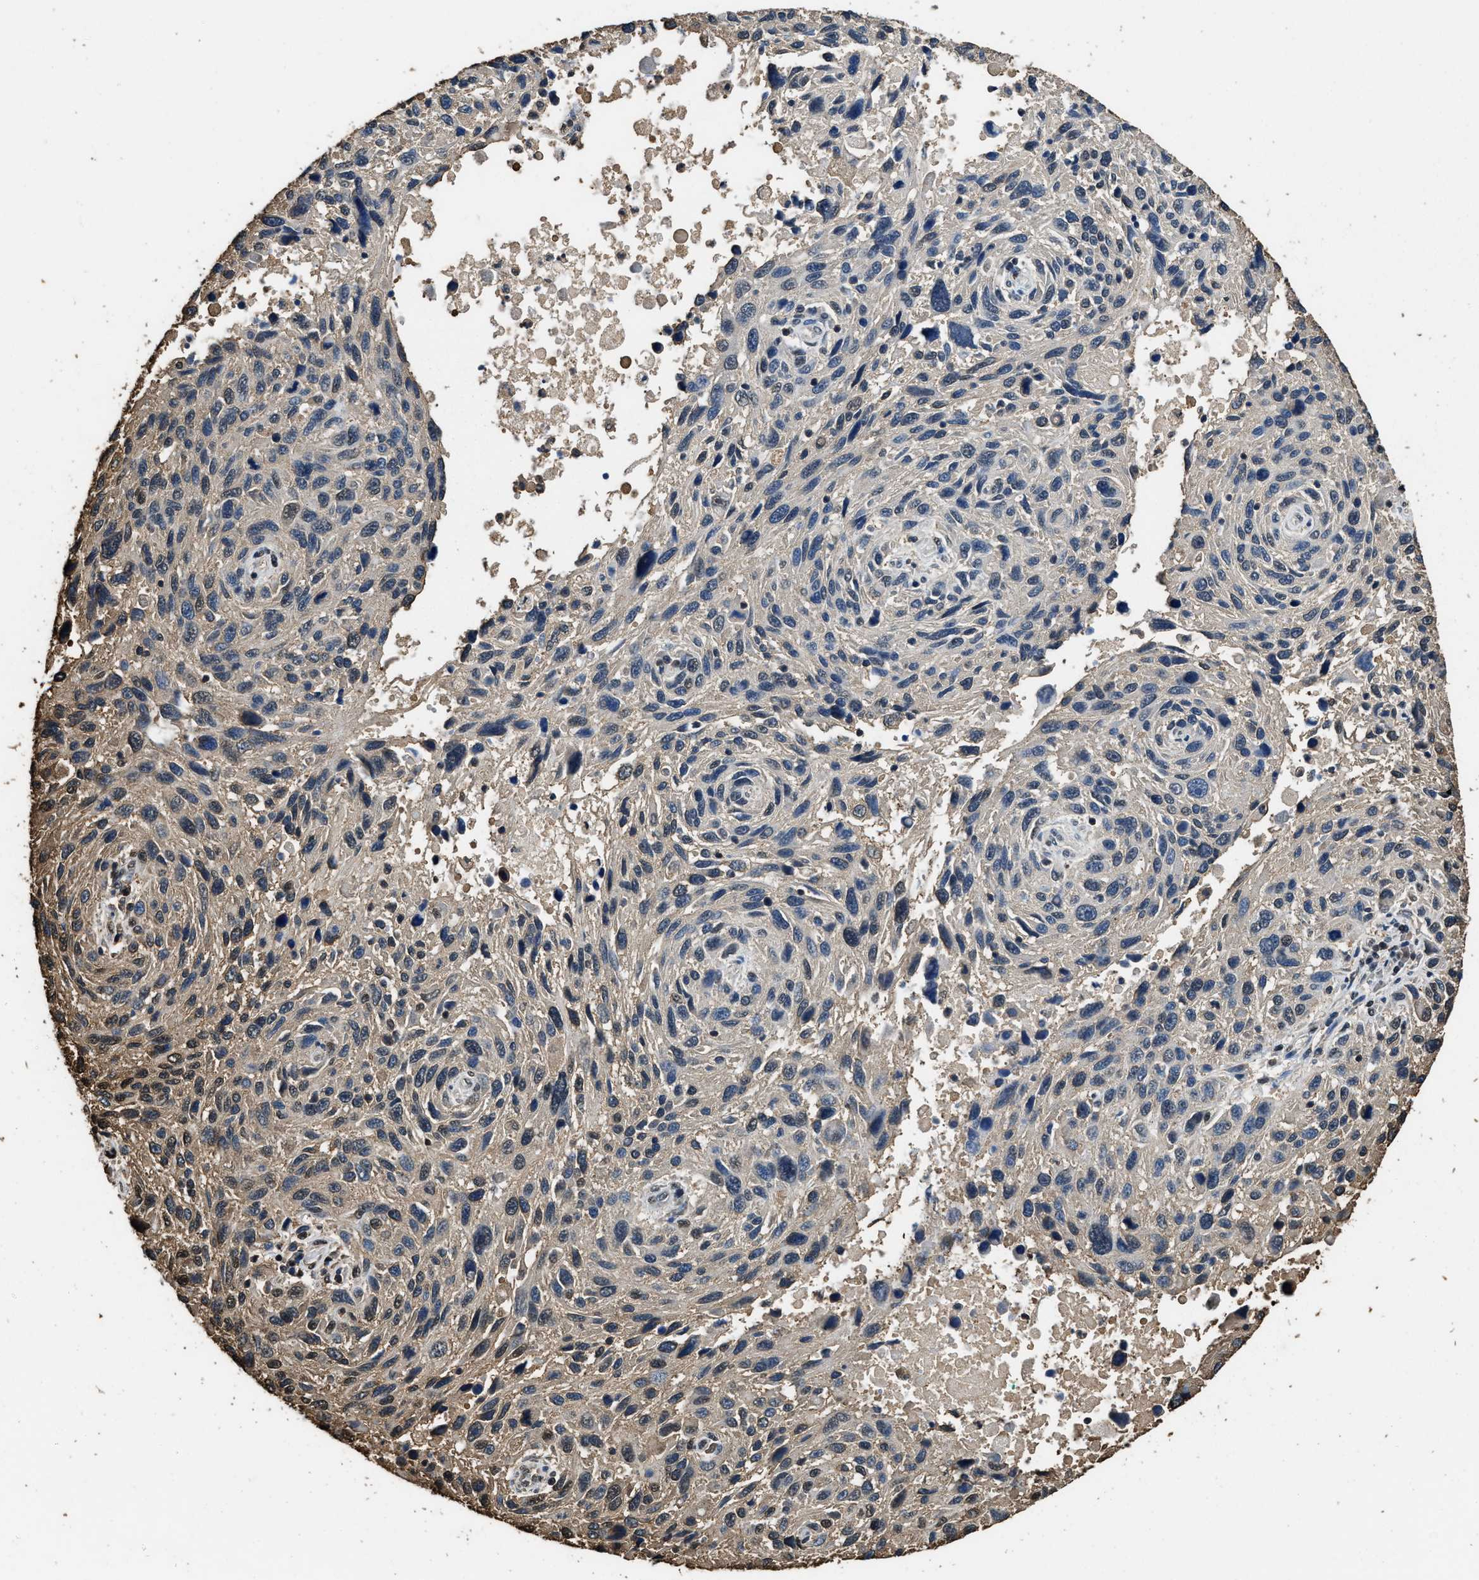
{"staining": {"intensity": "moderate", "quantity": "<25%", "location": "nuclear"}, "tissue": "melanoma", "cell_type": "Tumor cells", "image_type": "cancer", "snomed": [{"axis": "morphology", "description": "Malignant melanoma, NOS"}, {"axis": "topography", "description": "Skin"}], "caption": "The image displays a brown stain indicating the presence of a protein in the nuclear of tumor cells in melanoma. Using DAB (3,3'-diaminobenzidine) (brown) and hematoxylin (blue) stains, captured at high magnification using brightfield microscopy.", "gene": "GAPDH", "patient": {"sex": "male", "age": 53}}